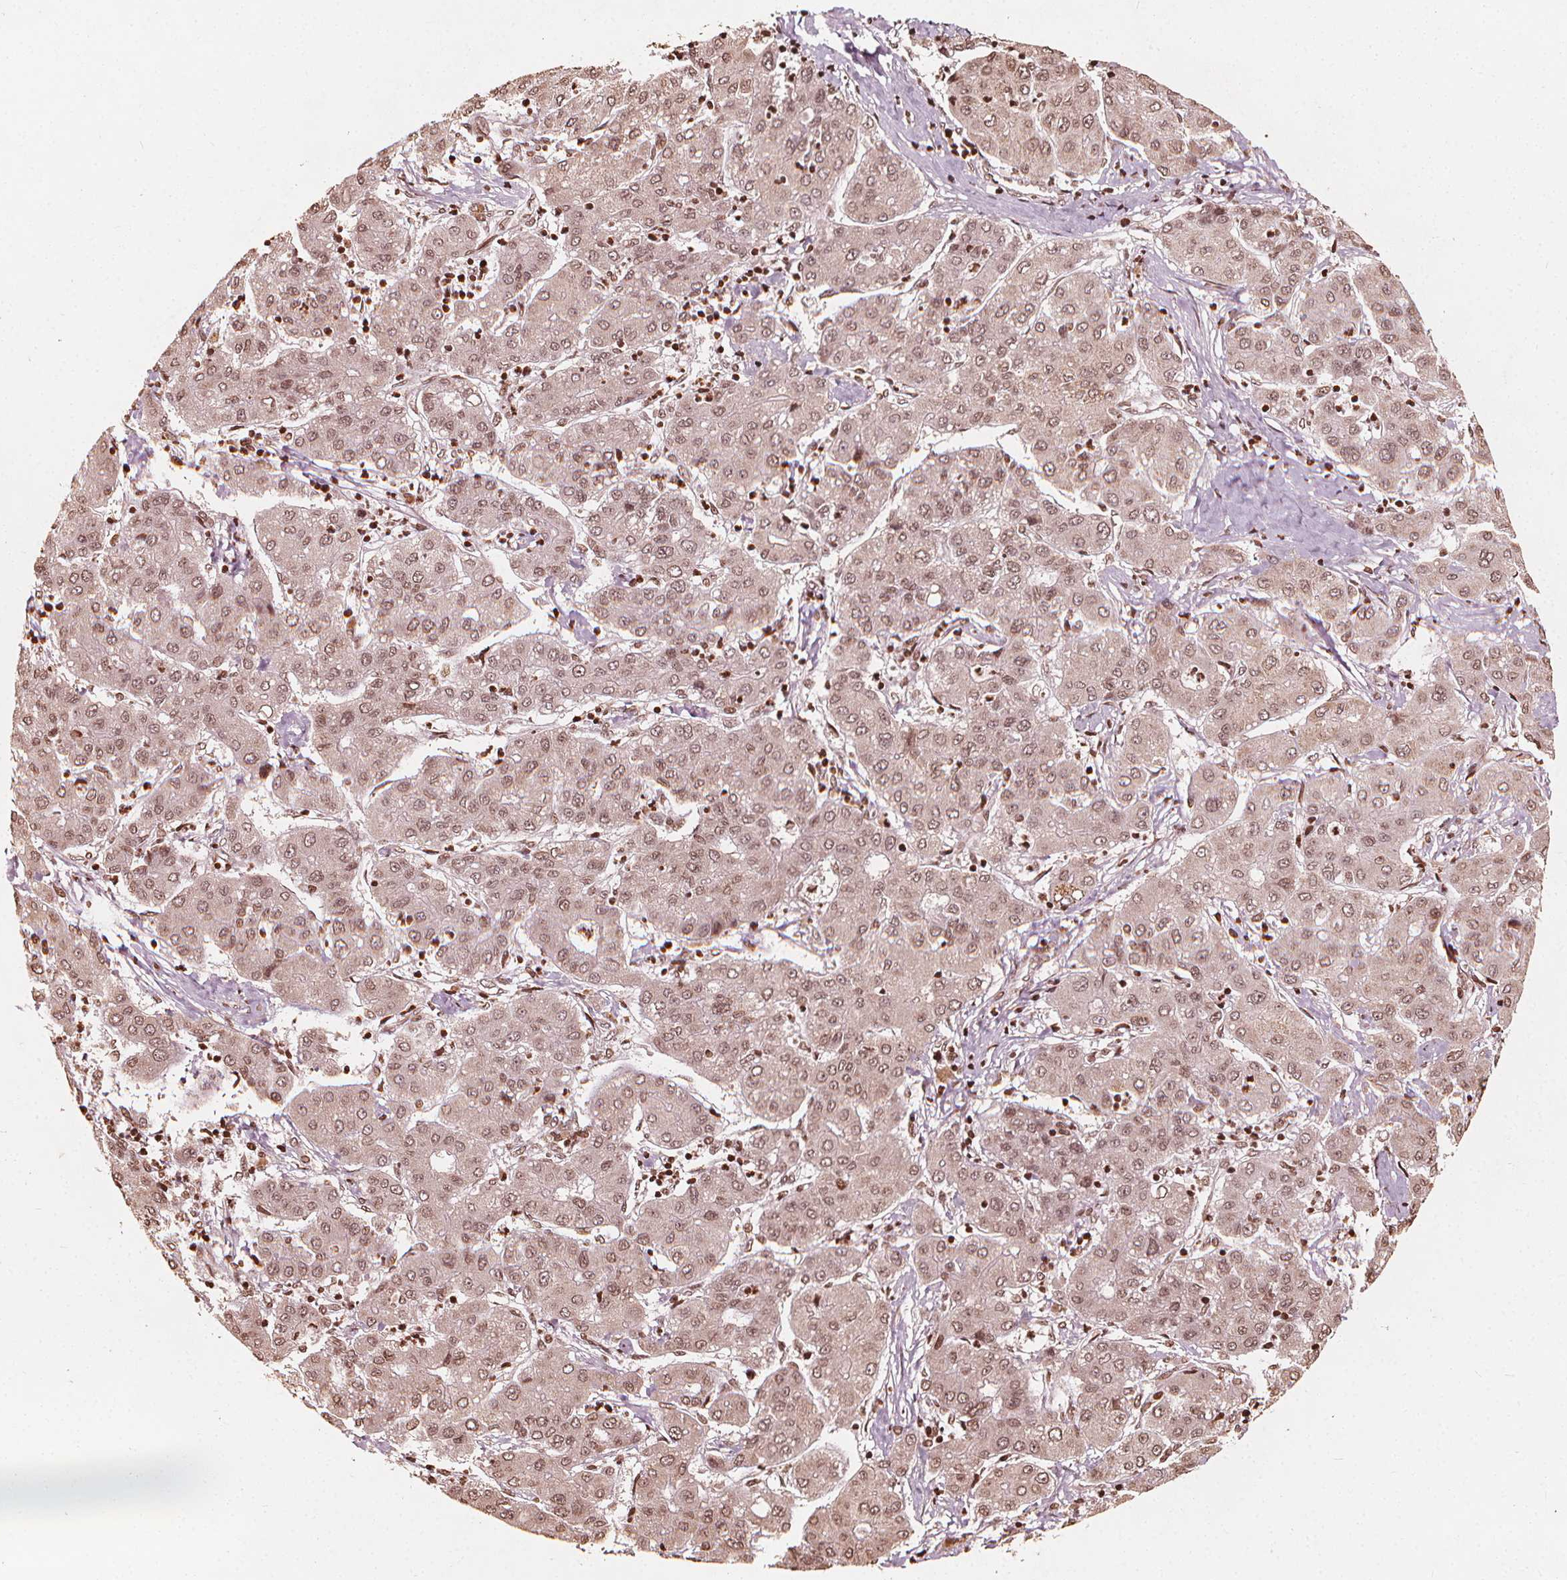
{"staining": {"intensity": "weak", "quantity": ">75%", "location": "nuclear"}, "tissue": "liver cancer", "cell_type": "Tumor cells", "image_type": "cancer", "snomed": [{"axis": "morphology", "description": "Carcinoma, Hepatocellular, NOS"}, {"axis": "topography", "description": "Liver"}], "caption": "This micrograph shows immunohistochemistry staining of human liver cancer, with low weak nuclear expression in about >75% of tumor cells.", "gene": "H3C14", "patient": {"sex": "male", "age": 65}}